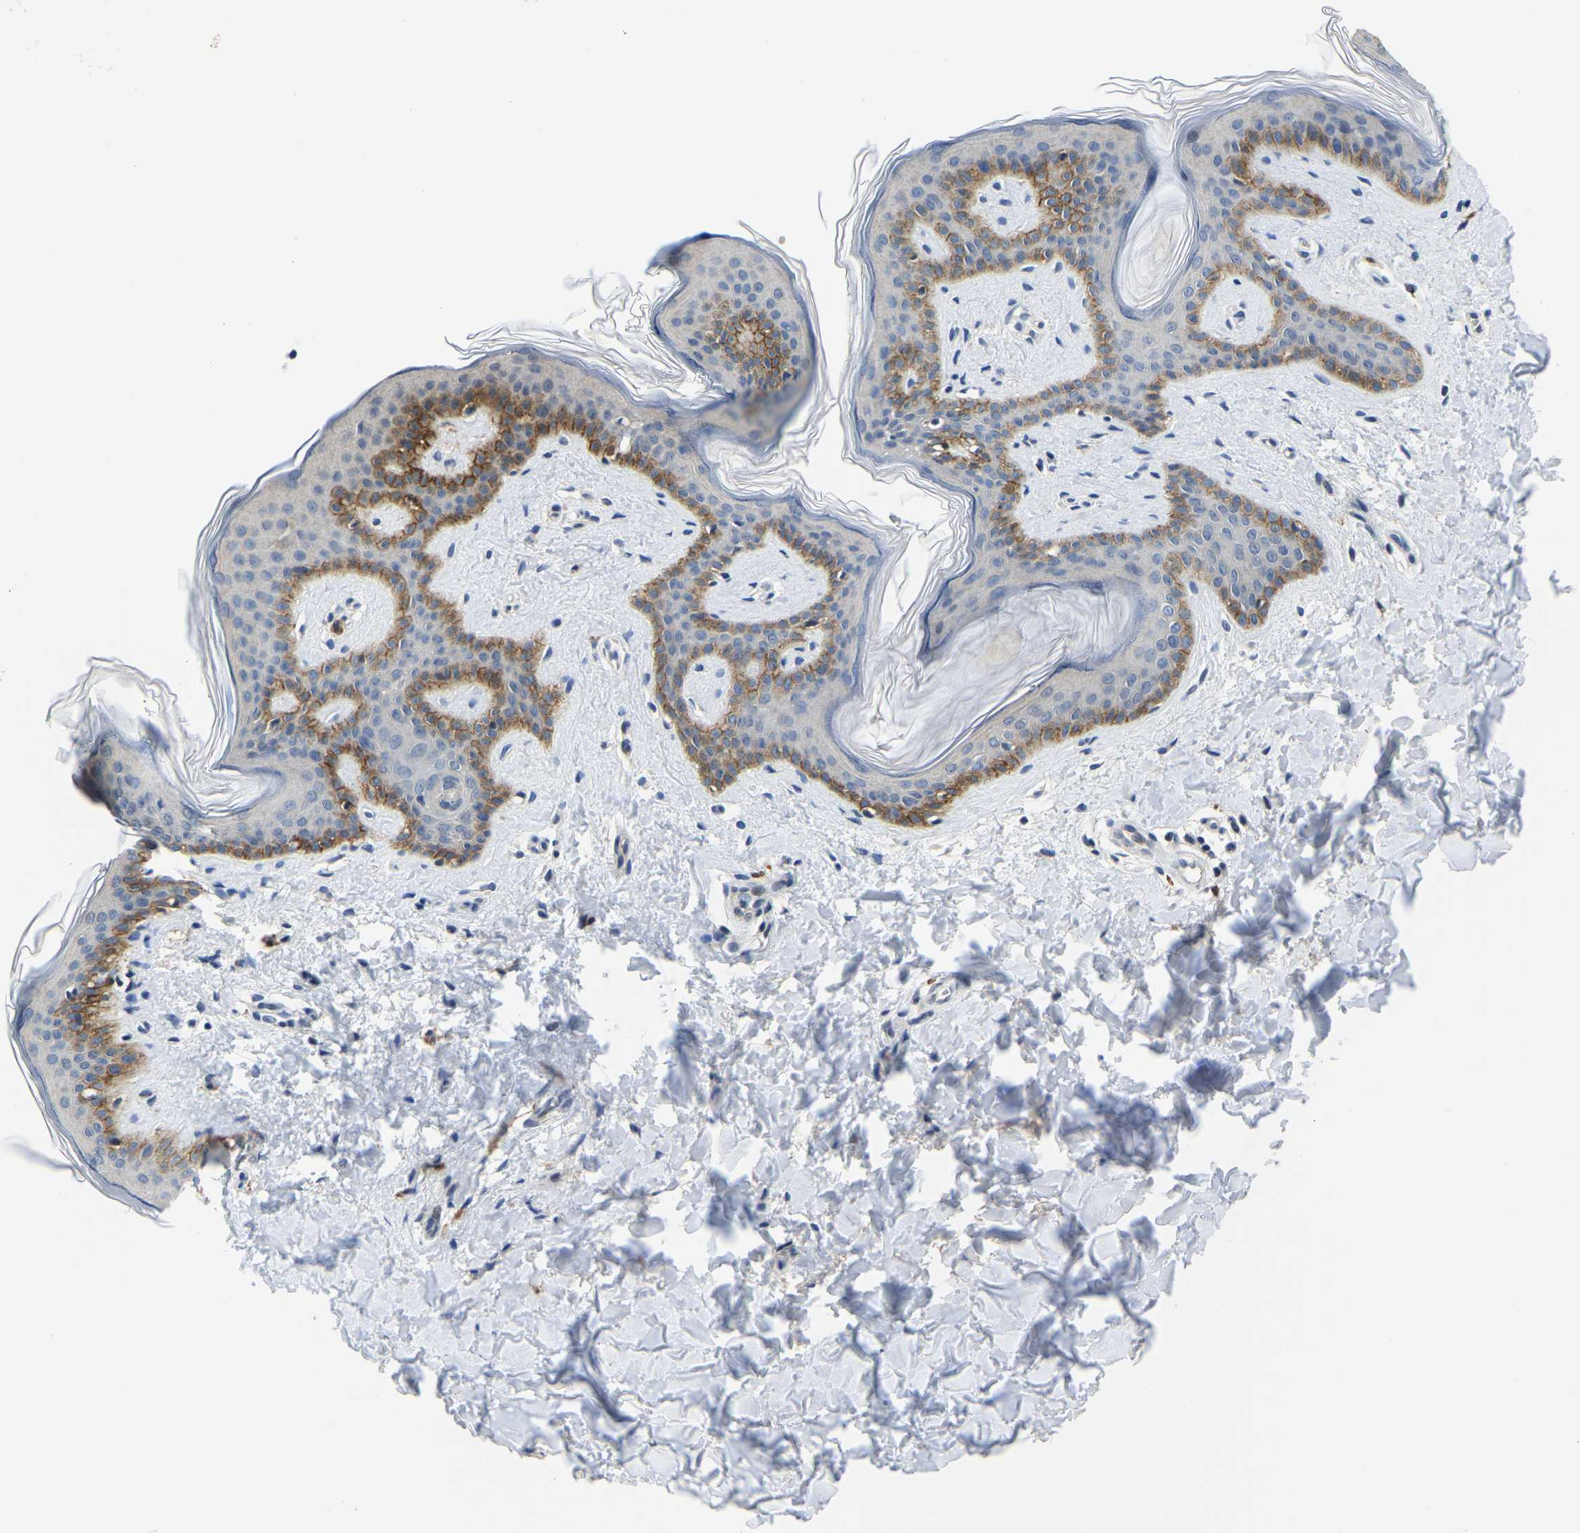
{"staining": {"intensity": "weak", "quantity": "25%-75%", "location": "cytoplasmic/membranous"}, "tissue": "skin", "cell_type": "Fibroblasts", "image_type": "normal", "snomed": [{"axis": "morphology", "description": "Normal tissue, NOS"}, {"axis": "topography", "description": "Skin"}], "caption": "A brown stain shows weak cytoplasmic/membranous staining of a protein in fibroblasts of benign human skin. (DAB (3,3'-diaminobenzidine) IHC, brown staining for protein, blue staining for nuclei).", "gene": "ITGA2", "patient": {"sex": "female", "age": 17}}